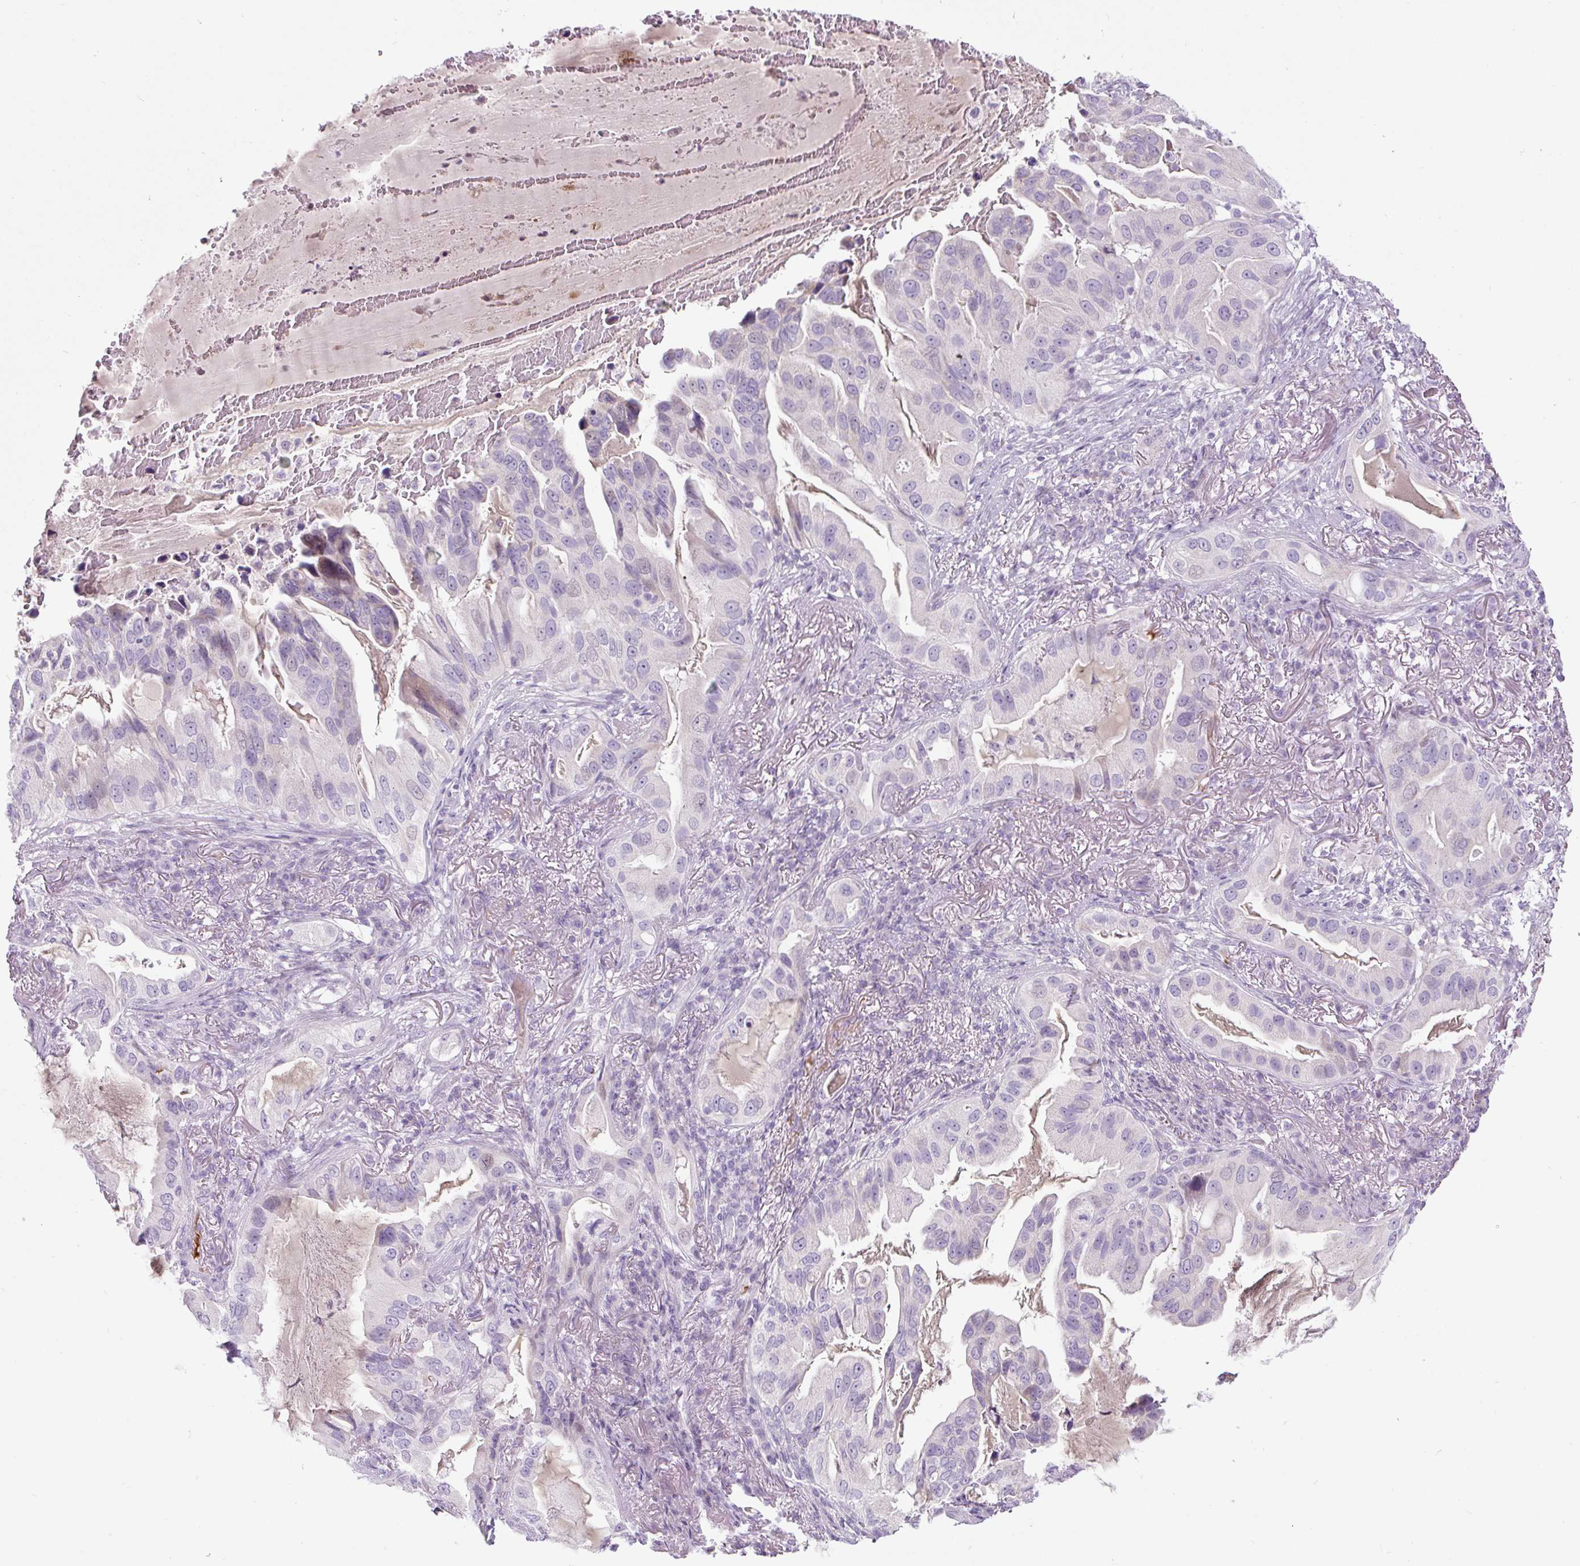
{"staining": {"intensity": "negative", "quantity": "none", "location": "none"}, "tissue": "lung cancer", "cell_type": "Tumor cells", "image_type": "cancer", "snomed": [{"axis": "morphology", "description": "Adenocarcinoma, NOS"}, {"axis": "topography", "description": "Lung"}], "caption": "Immunohistochemistry (IHC) of lung cancer (adenocarcinoma) displays no expression in tumor cells.", "gene": "FGFBP3", "patient": {"sex": "female", "age": 69}}